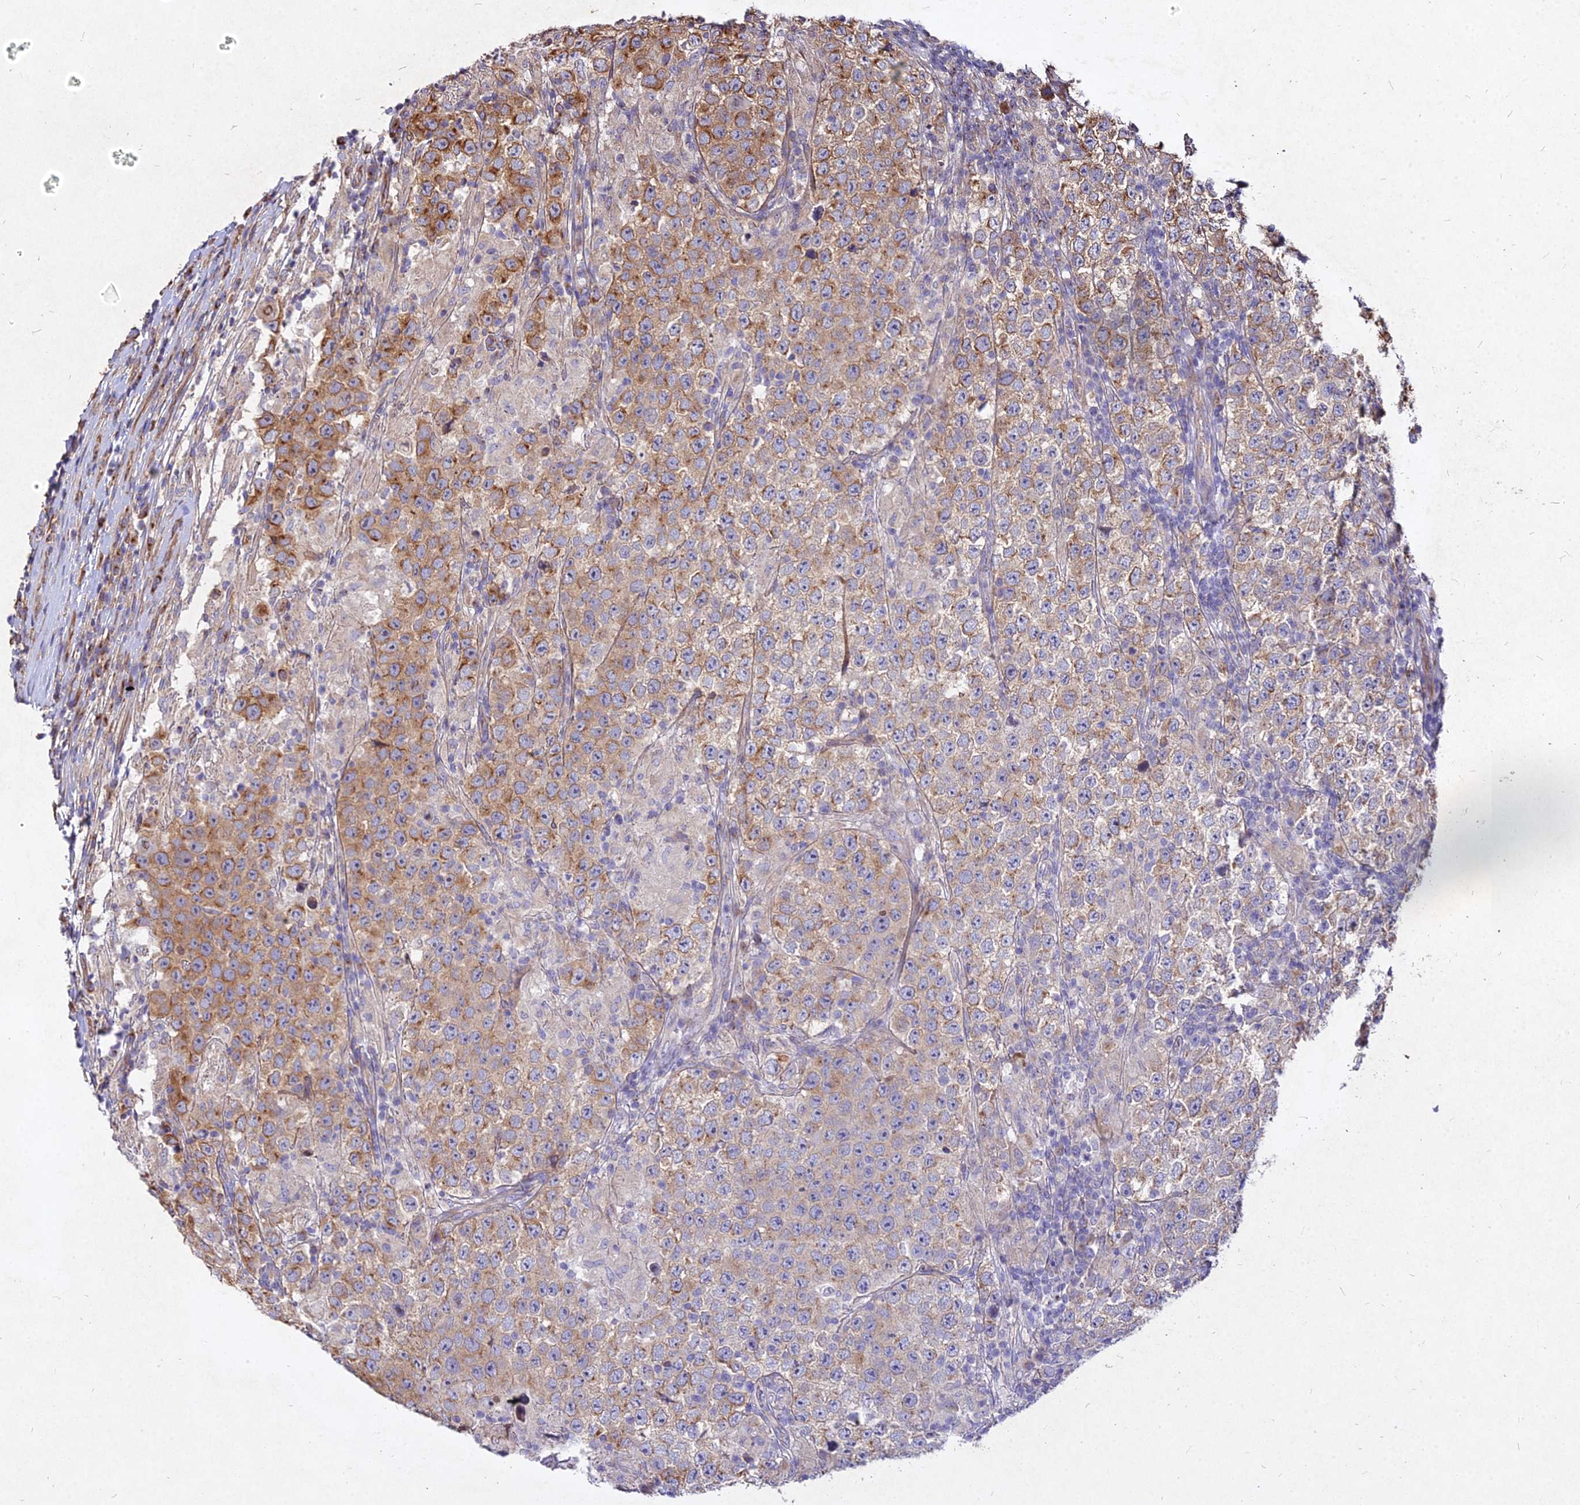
{"staining": {"intensity": "moderate", "quantity": "<25%", "location": "cytoplasmic/membranous"}, "tissue": "testis cancer", "cell_type": "Tumor cells", "image_type": "cancer", "snomed": [{"axis": "morphology", "description": "Normal tissue, NOS"}, {"axis": "morphology", "description": "Urothelial carcinoma, High grade"}, {"axis": "morphology", "description": "Seminoma, NOS"}, {"axis": "morphology", "description": "Carcinoma, Embryonal, NOS"}, {"axis": "topography", "description": "Urinary bladder"}, {"axis": "topography", "description": "Testis"}], "caption": "An image of testis cancer (high-grade urothelial carcinoma) stained for a protein demonstrates moderate cytoplasmic/membranous brown staining in tumor cells.", "gene": "SKA1", "patient": {"sex": "male", "age": 41}}